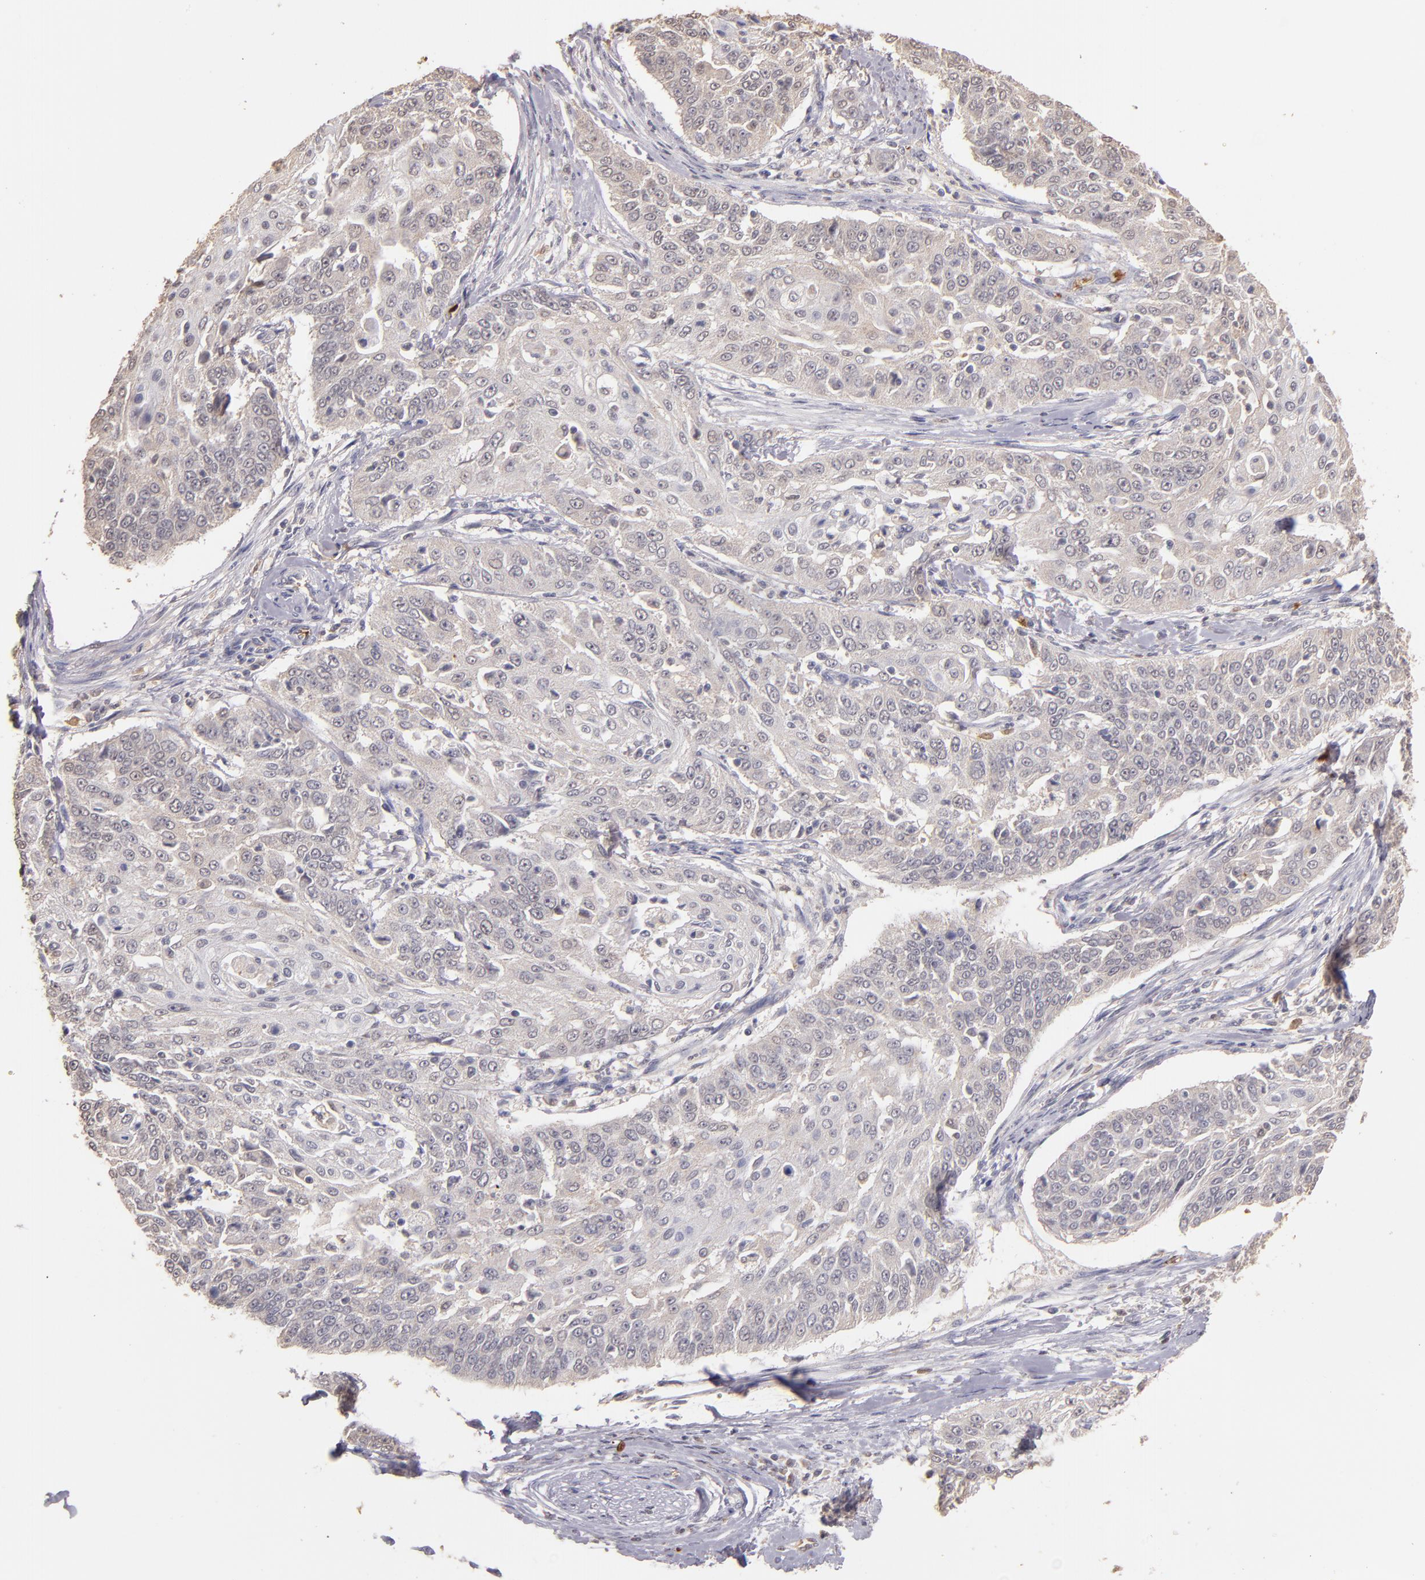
{"staining": {"intensity": "weak", "quantity": "25%-75%", "location": "cytoplasmic/membranous"}, "tissue": "cervical cancer", "cell_type": "Tumor cells", "image_type": "cancer", "snomed": [{"axis": "morphology", "description": "Squamous cell carcinoma, NOS"}, {"axis": "topography", "description": "Cervix"}], "caption": "Protein staining demonstrates weak cytoplasmic/membranous positivity in about 25%-75% of tumor cells in cervical cancer (squamous cell carcinoma).", "gene": "SERPINC1", "patient": {"sex": "female", "age": 64}}